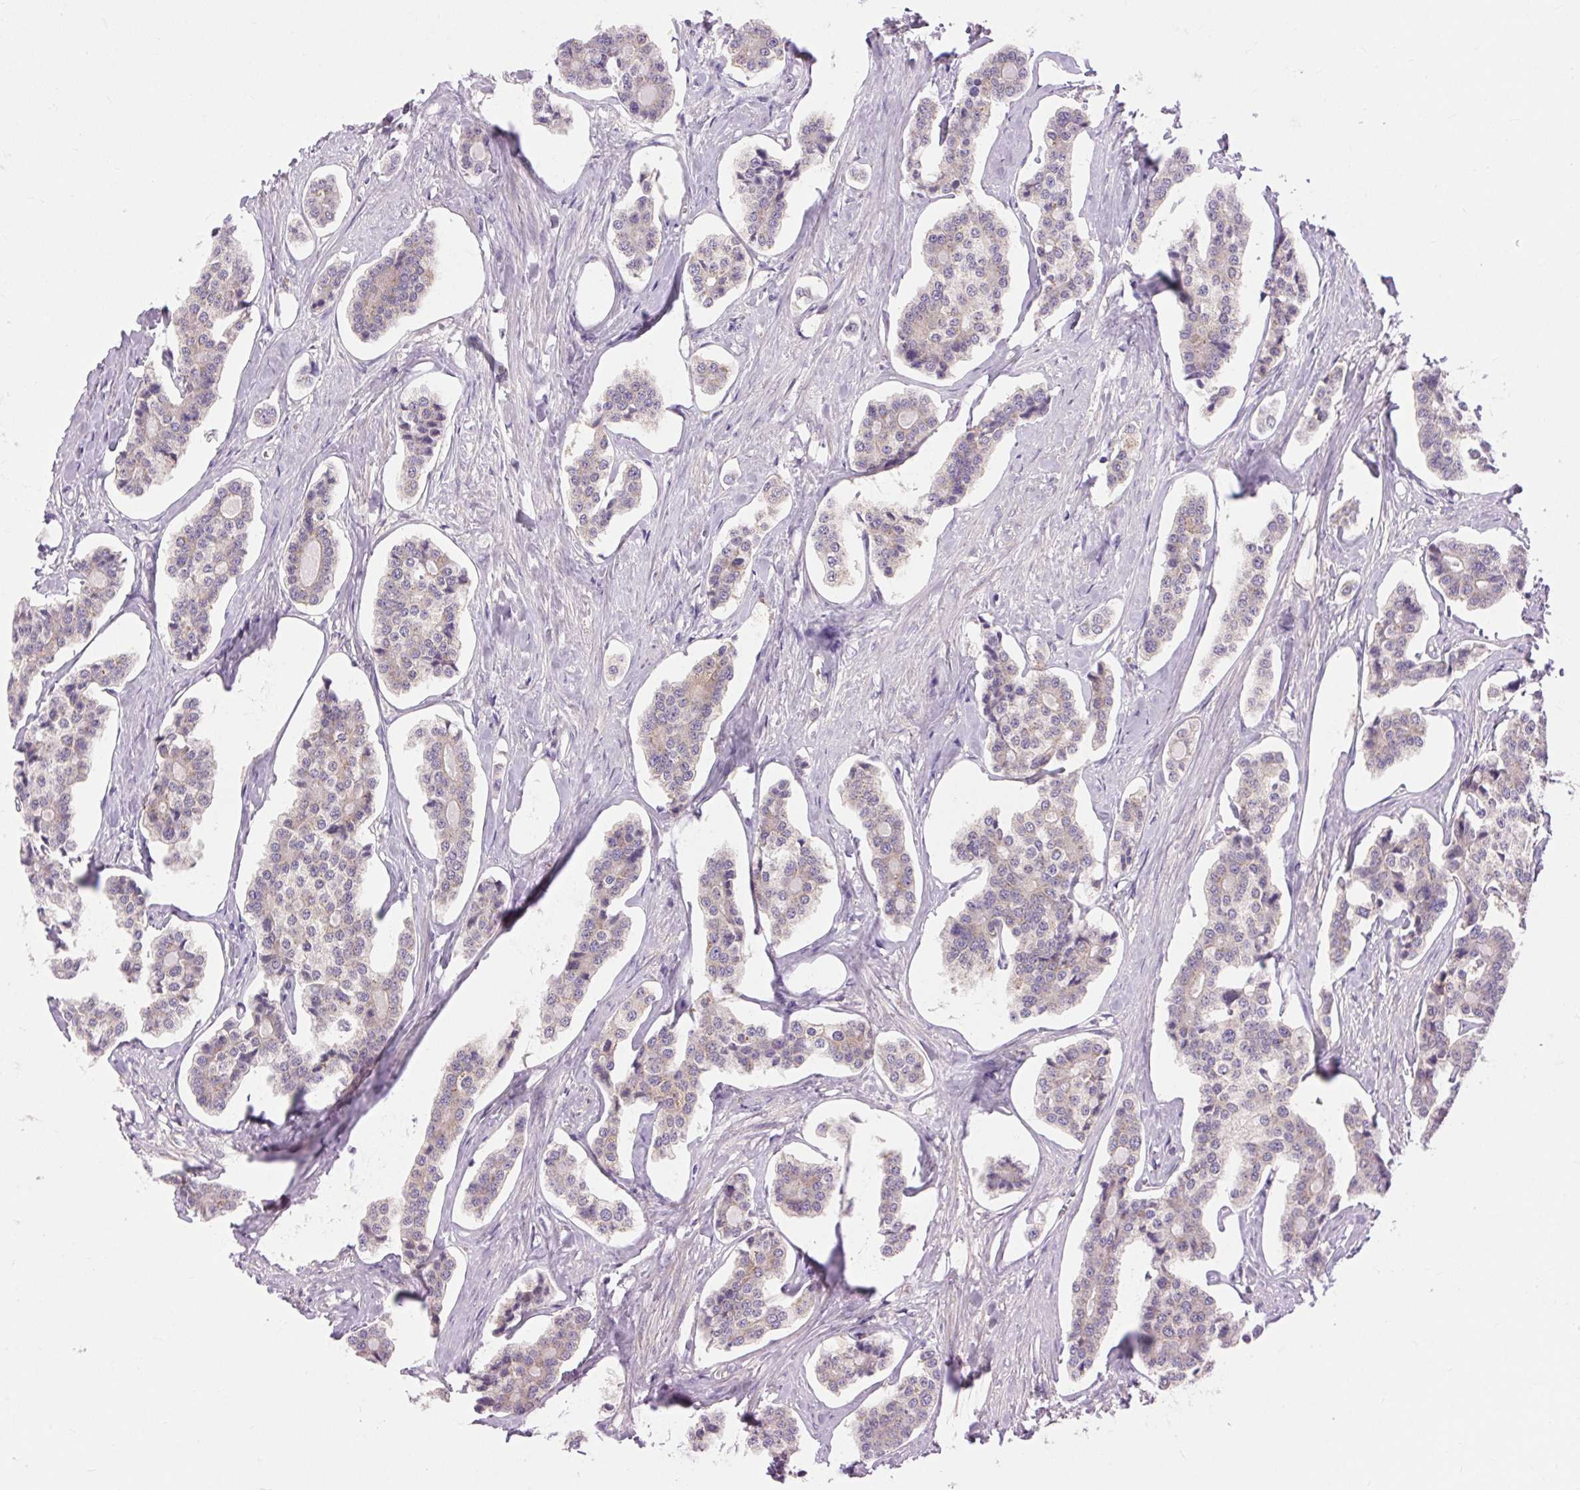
{"staining": {"intensity": "weak", "quantity": "25%-75%", "location": "cytoplasmic/membranous"}, "tissue": "carcinoid", "cell_type": "Tumor cells", "image_type": "cancer", "snomed": [{"axis": "morphology", "description": "Carcinoid, malignant, NOS"}, {"axis": "topography", "description": "Small intestine"}], "caption": "Immunohistochemical staining of human carcinoid exhibits low levels of weak cytoplasmic/membranous positivity in about 25%-75% of tumor cells. (DAB IHC, brown staining for protein, blue staining for nuclei).", "gene": "SOWAHC", "patient": {"sex": "female", "age": 65}}